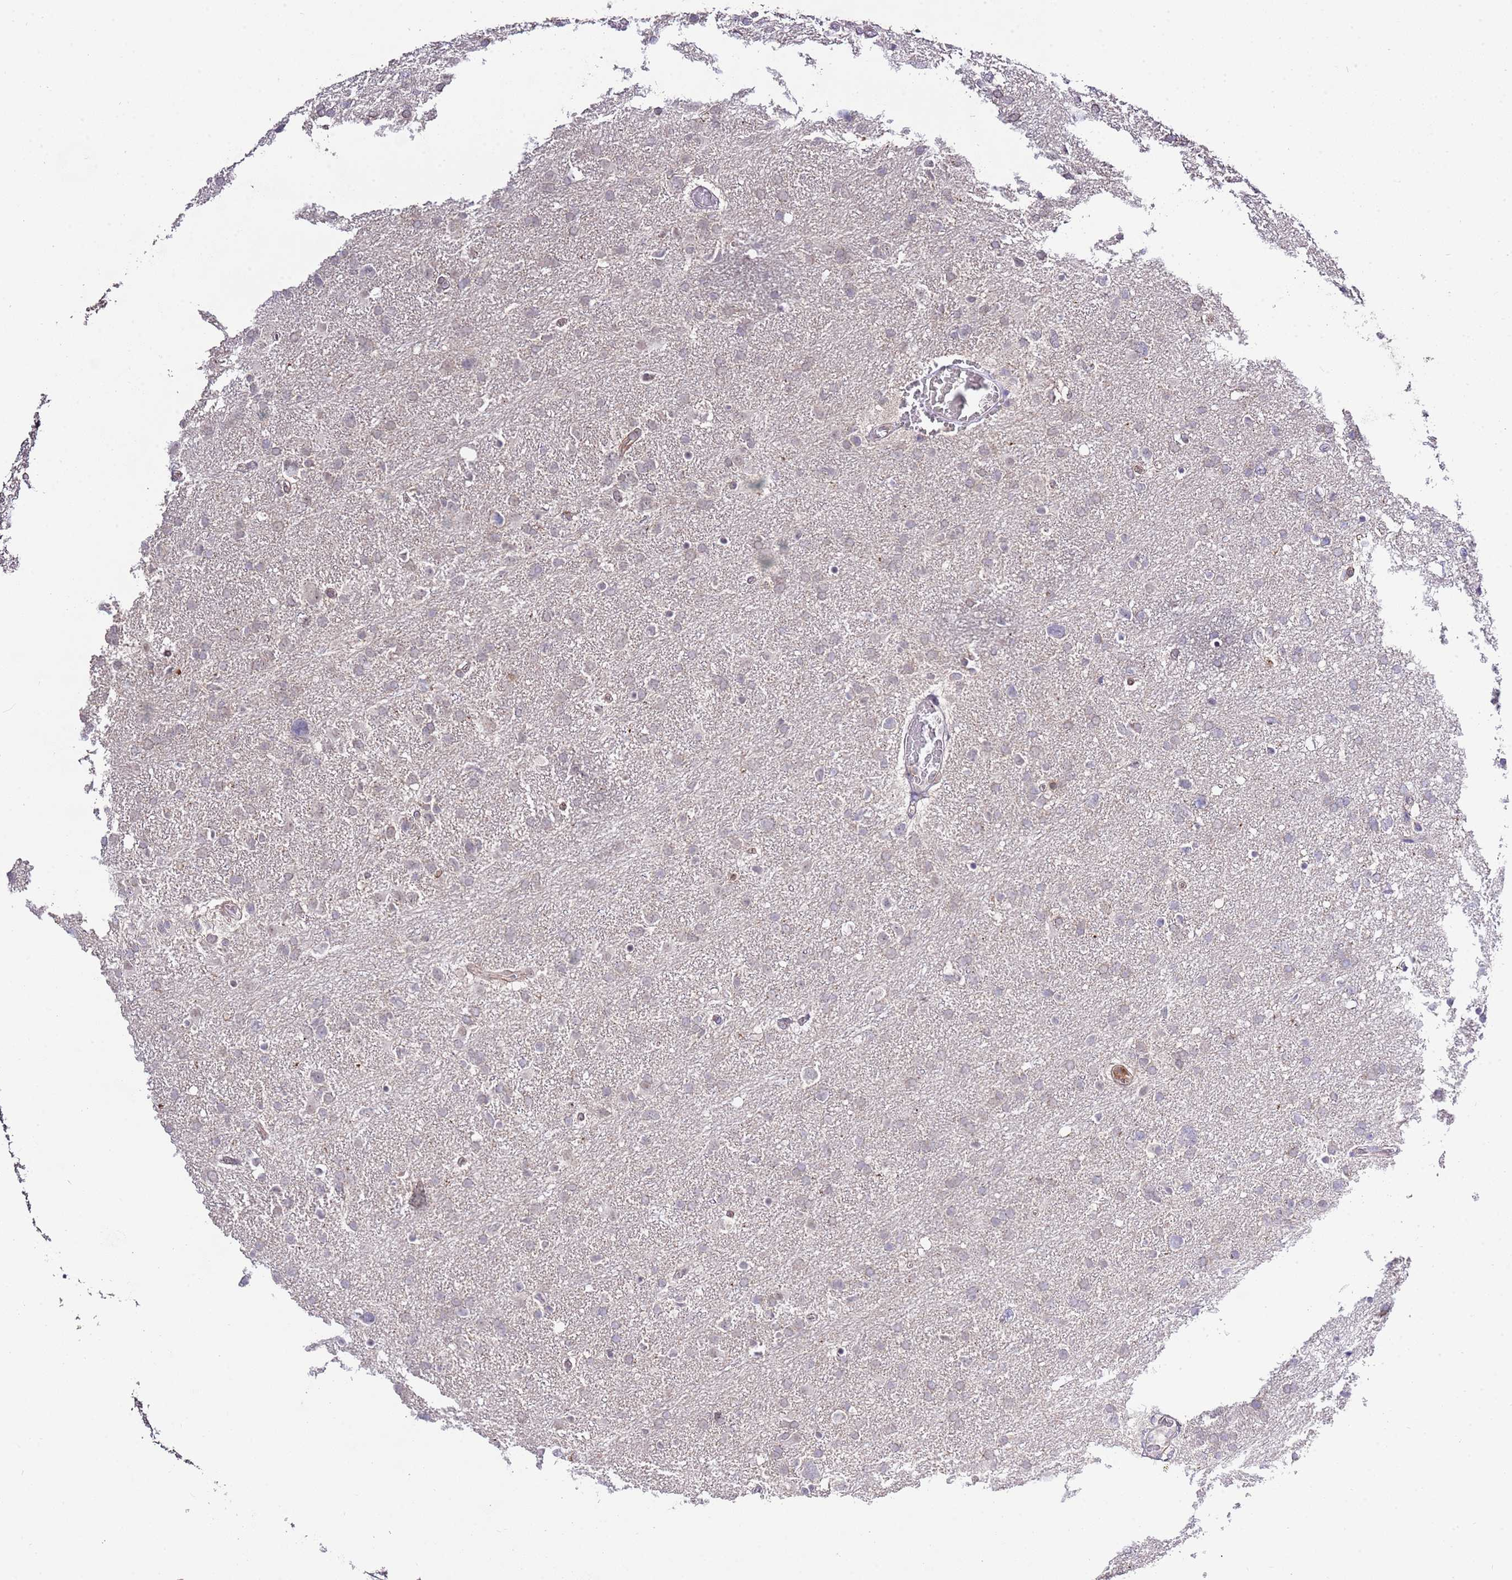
{"staining": {"intensity": "negative", "quantity": "none", "location": "none"}, "tissue": "glioma", "cell_type": "Tumor cells", "image_type": "cancer", "snomed": [{"axis": "morphology", "description": "Glioma, malignant, High grade"}, {"axis": "topography", "description": "Brain"}], "caption": "Malignant glioma (high-grade) stained for a protein using immunohistochemistry (IHC) shows no staining tumor cells.", "gene": "EFHD1", "patient": {"sex": "male", "age": 61}}